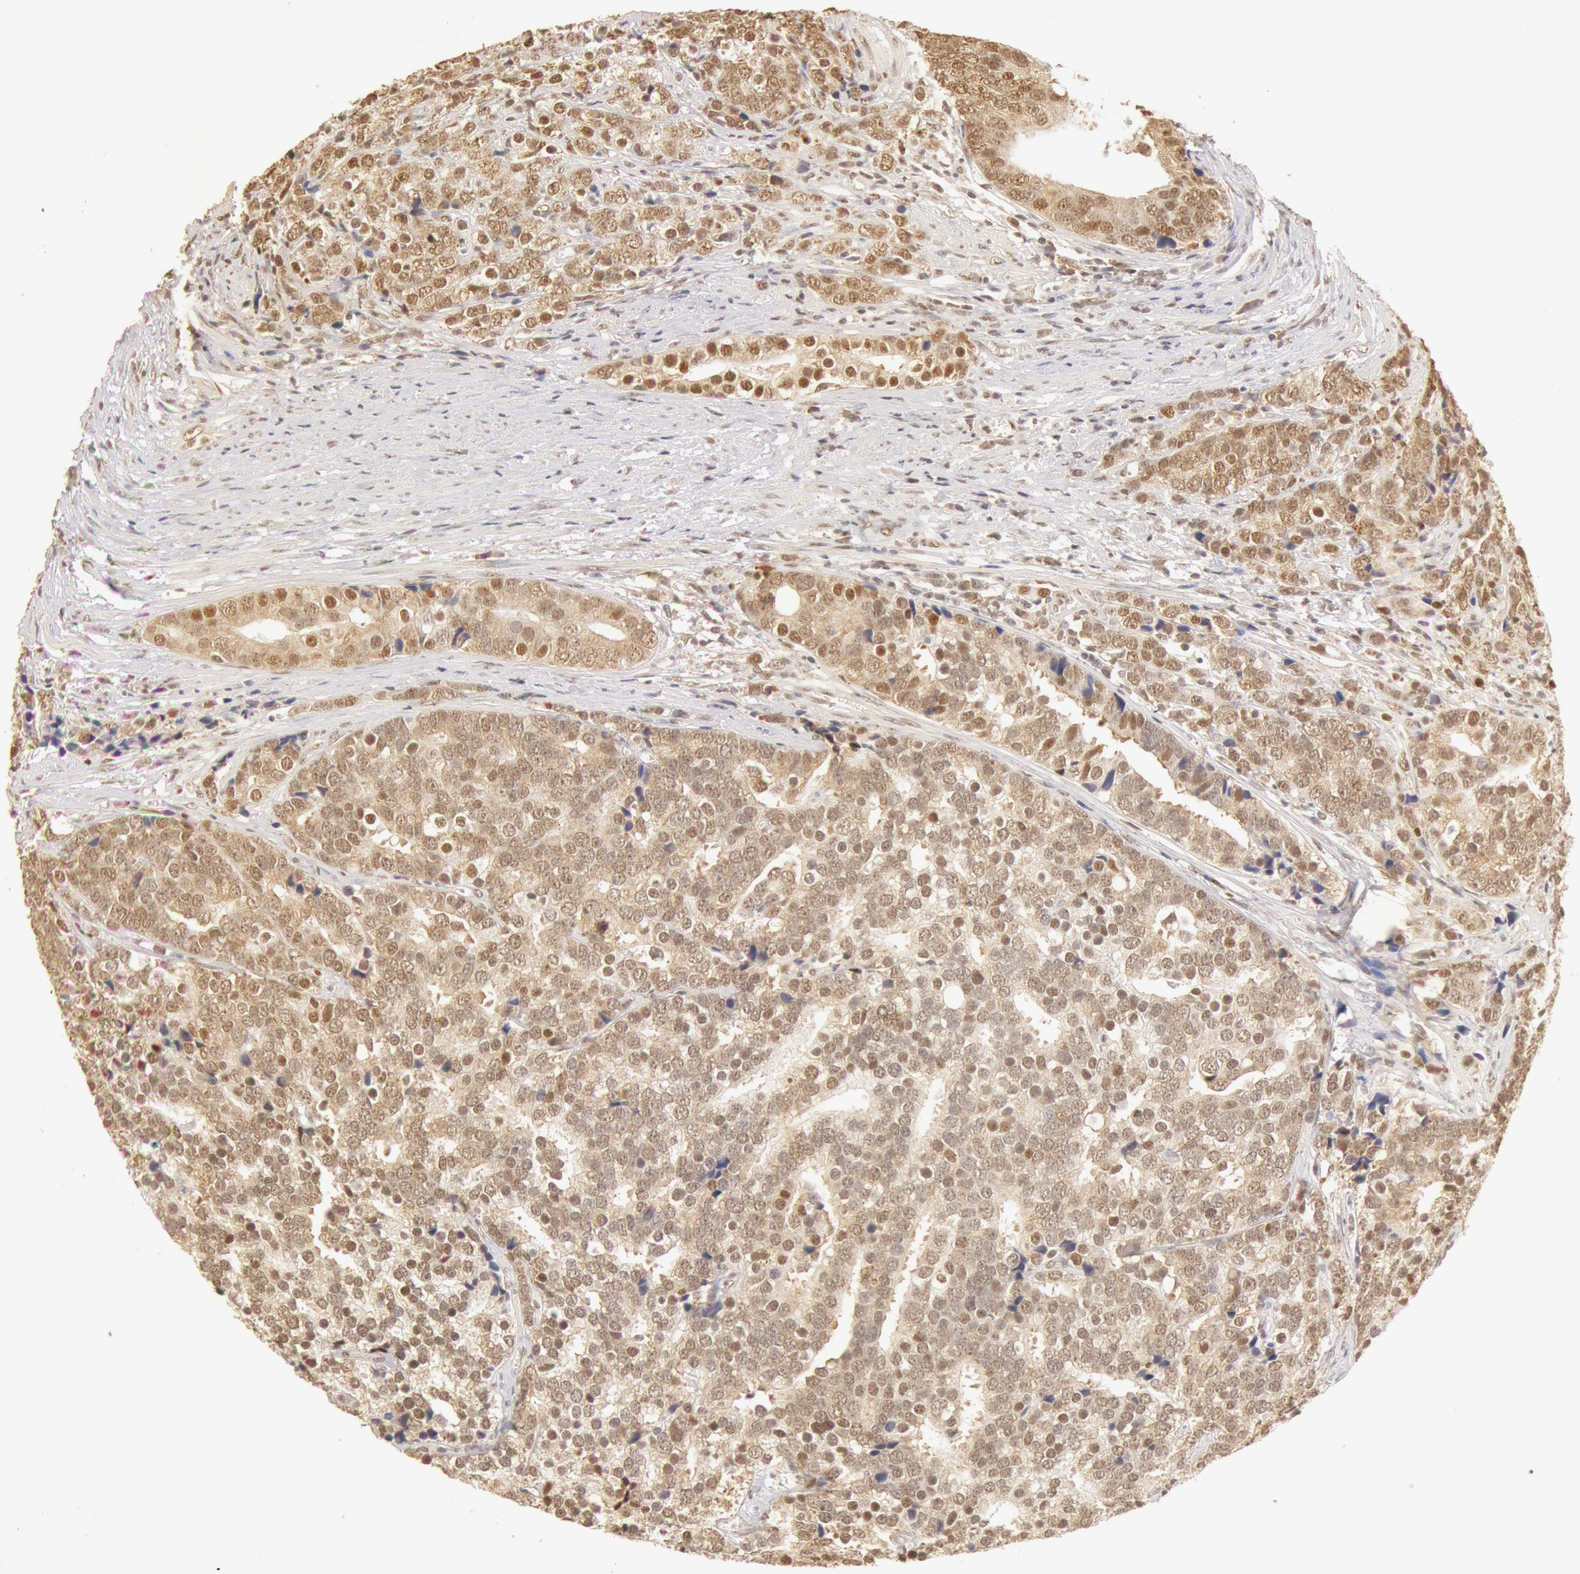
{"staining": {"intensity": "moderate", "quantity": ">75%", "location": "cytoplasmic/membranous,nuclear"}, "tissue": "prostate cancer", "cell_type": "Tumor cells", "image_type": "cancer", "snomed": [{"axis": "morphology", "description": "Adenocarcinoma, High grade"}, {"axis": "topography", "description": "Prostate"}], "caption": "This image shows IHC staining of prostate high-grade adenocarcinoma, with medium moderate cytoplasmic/membranous and nuclear expression in approximately >75% of tumor cells.", "gene": "SNRNP70", "patient": {"sex": "male", "age": 71}}